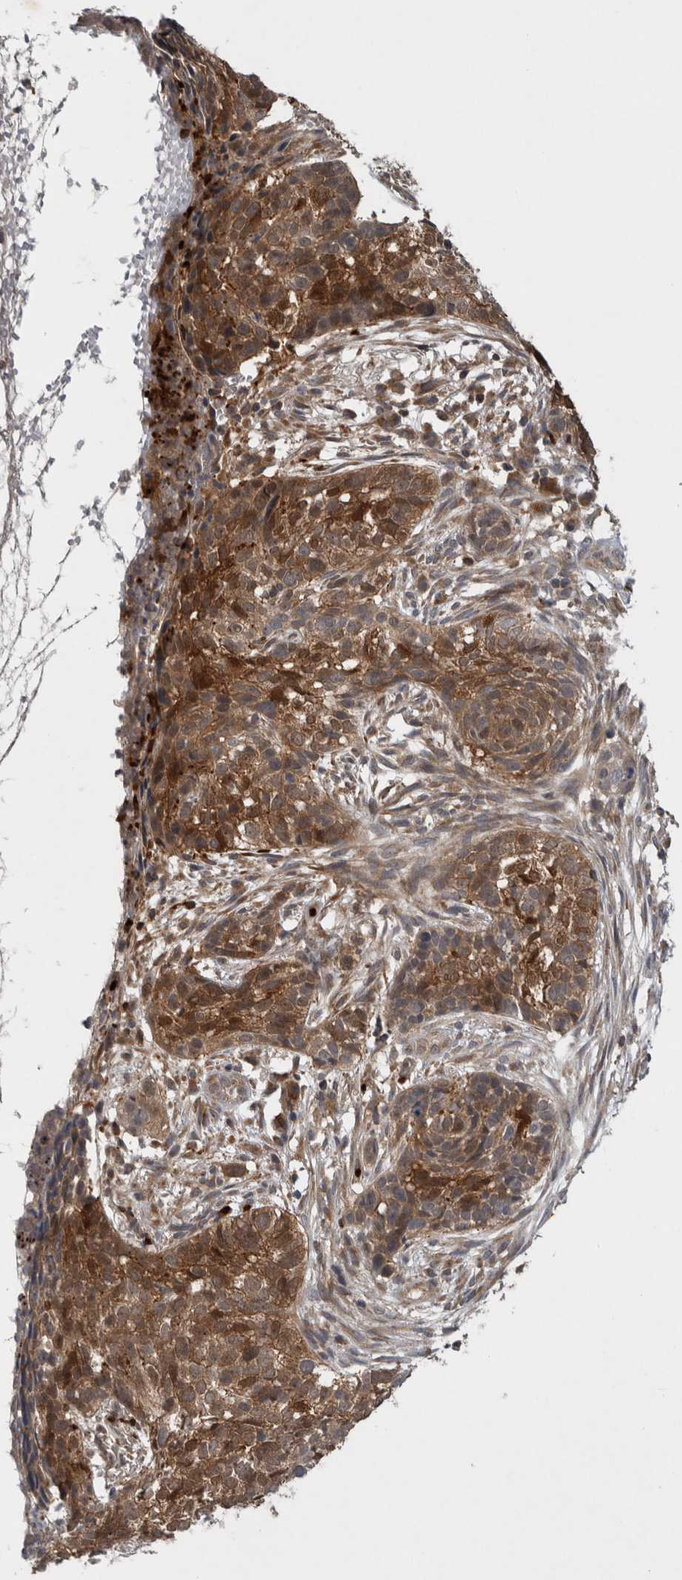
{"staining": {"intensity": "moderate", "quantity": ">75%", "location": "cytoplasmic/membranous"}, "tissue": "skin cancer", "cell_type": "Tumor cells", "image_type": "cancer", "snomed": [{"axis": "morphology", "description": "Basal cell carcinoma"}, {"axis": "topography", "description": "Skin"}], "caption": "This is a histology image of immunohistochemistry staining of skin basal cell carcinoma, which shows moderate positivity in the cytoplasmic/membranous of tumor cells.", "gene": "PDCD2", "patient": {"sex": "male", "age": 85}}